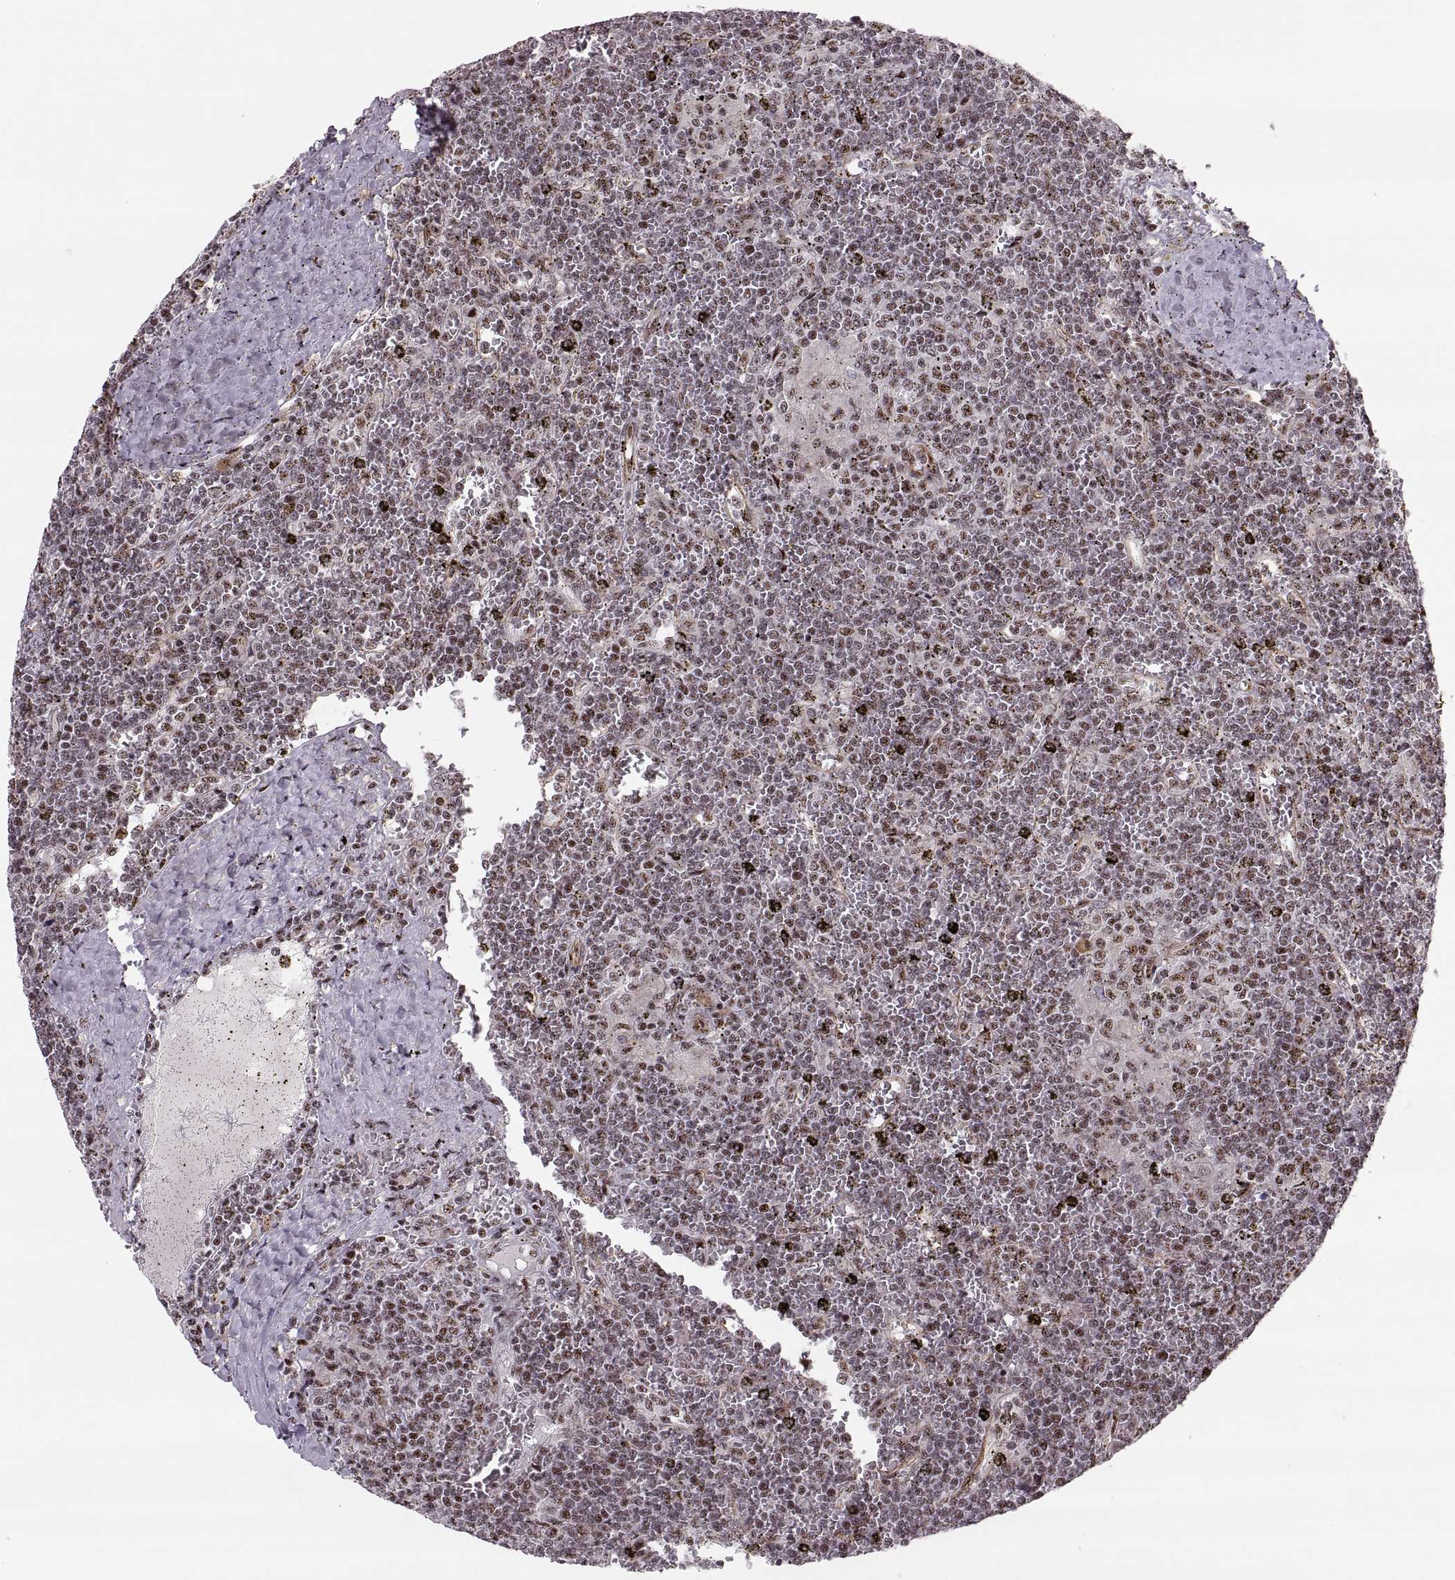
{"staining": {"intensity": "weak", "quantity": "25%-75%", "location": "nuclear"}, "tissue": "lymphoma", "cell_type": "Tumor cells", "image_type": "cancer", "snomed": [{"axis": "morphology", "description": "Malignant lymphoma, non-Hodgkin's type, Low grade"}, {"axis": "topography", "description": "Spleen"}], "caption": "Brown immunohistochemical staining in human malignant lymphoma, non-Hodgkin's type (low-grade) displays weak nuclear staining in approximately 25%-75% of tumor cells. (DAB (3,3'-diaminobenzidine) IHC with brightfield microscopy, high magnification).", "gene": "ZCCHC17", "patient": {"sex": "female", "age": 19}}